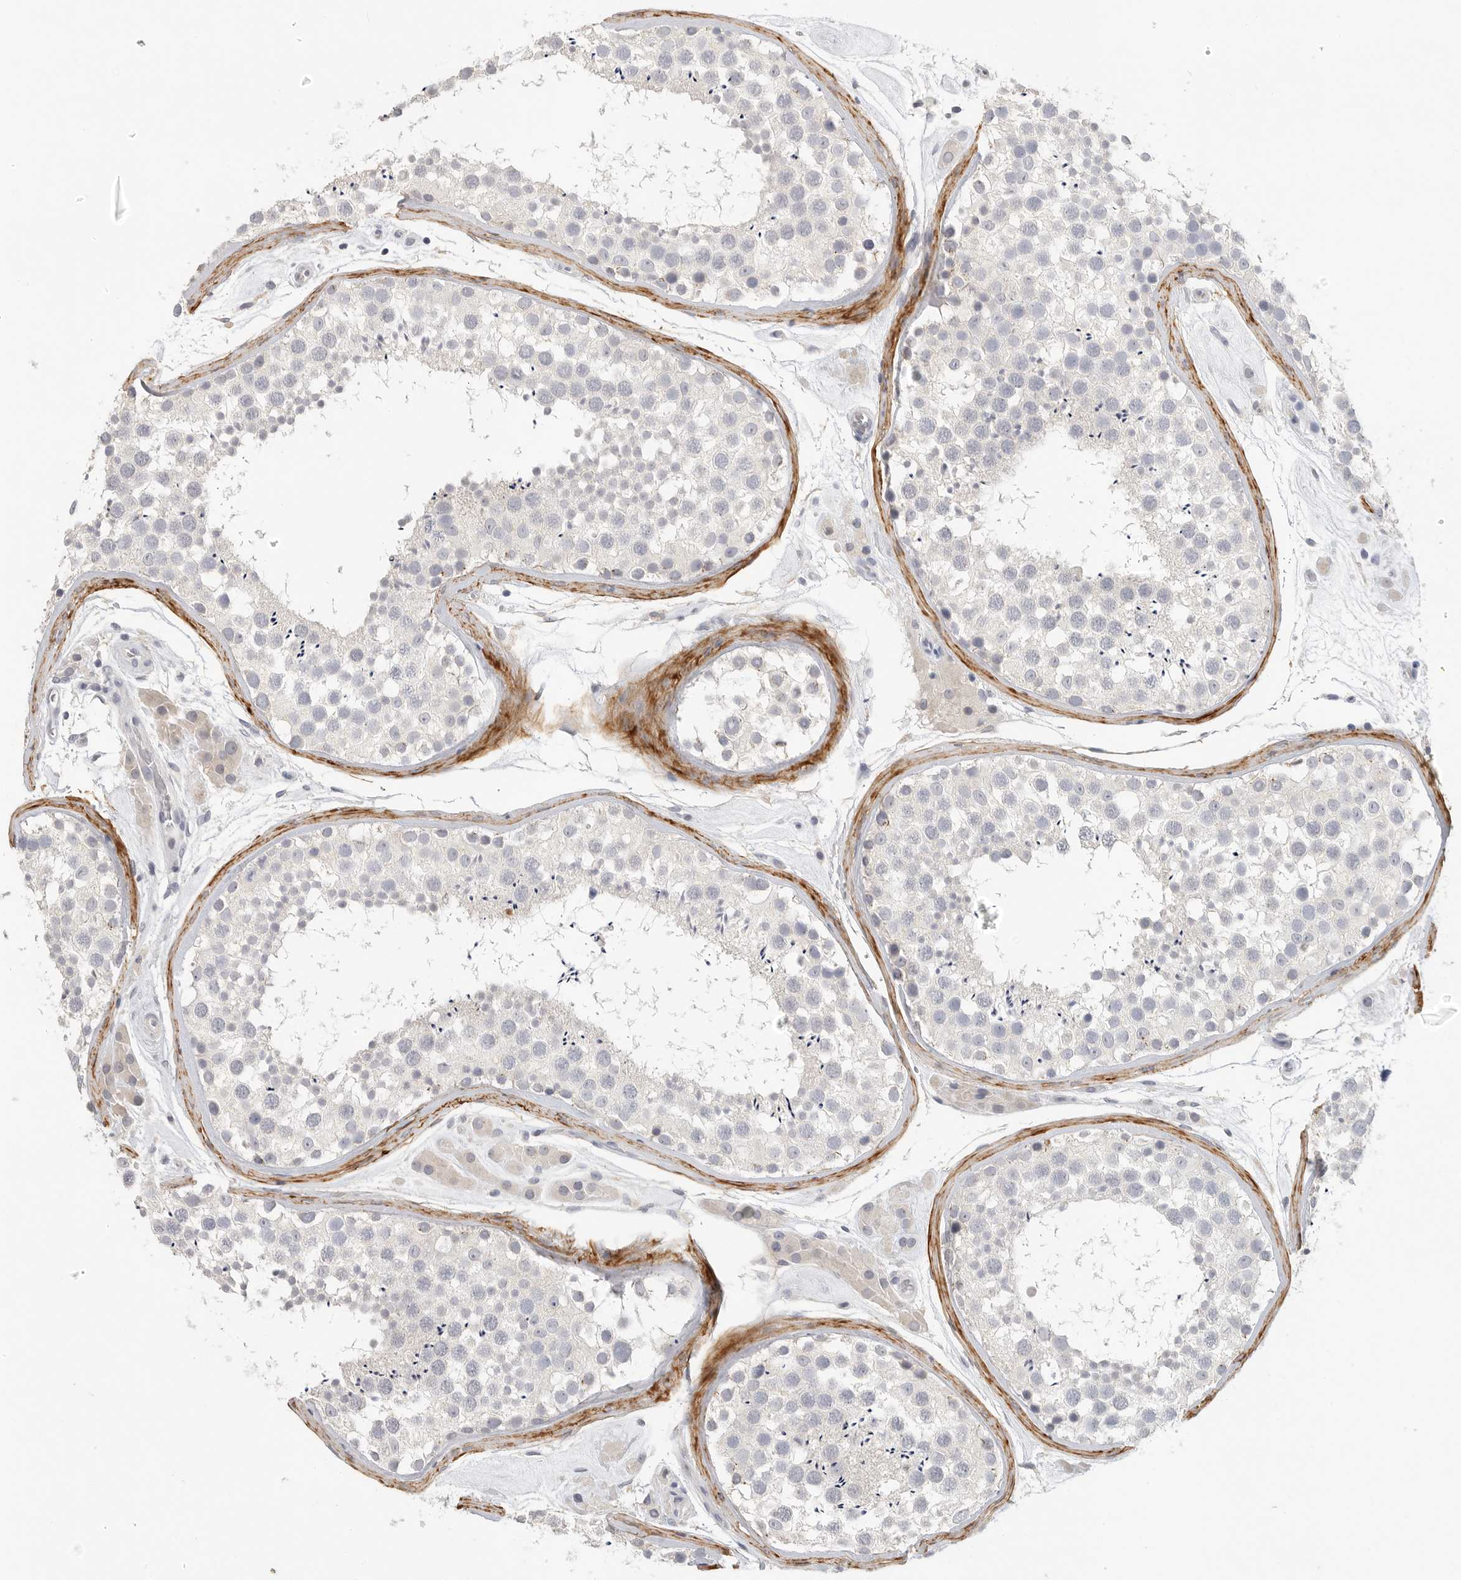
{"staining": {"intensity": "negative", "quantity": "none", "location": "none"}, "tissue": "testis", "cell_type": "Cells in seminiferous ducts", "image_type": "normal", "snomed": [{"axis": "morphology", "description": "Normal tissue, NOS"}, {"axis": "topography", "description": "Testis"}], "caption": "Immunohistochemical staining of unremarkable human testis shows no significant expression in cells in seminiferous ducts.", "gene": "FBN2", "patient": {"sex": "male", "age": 46}}